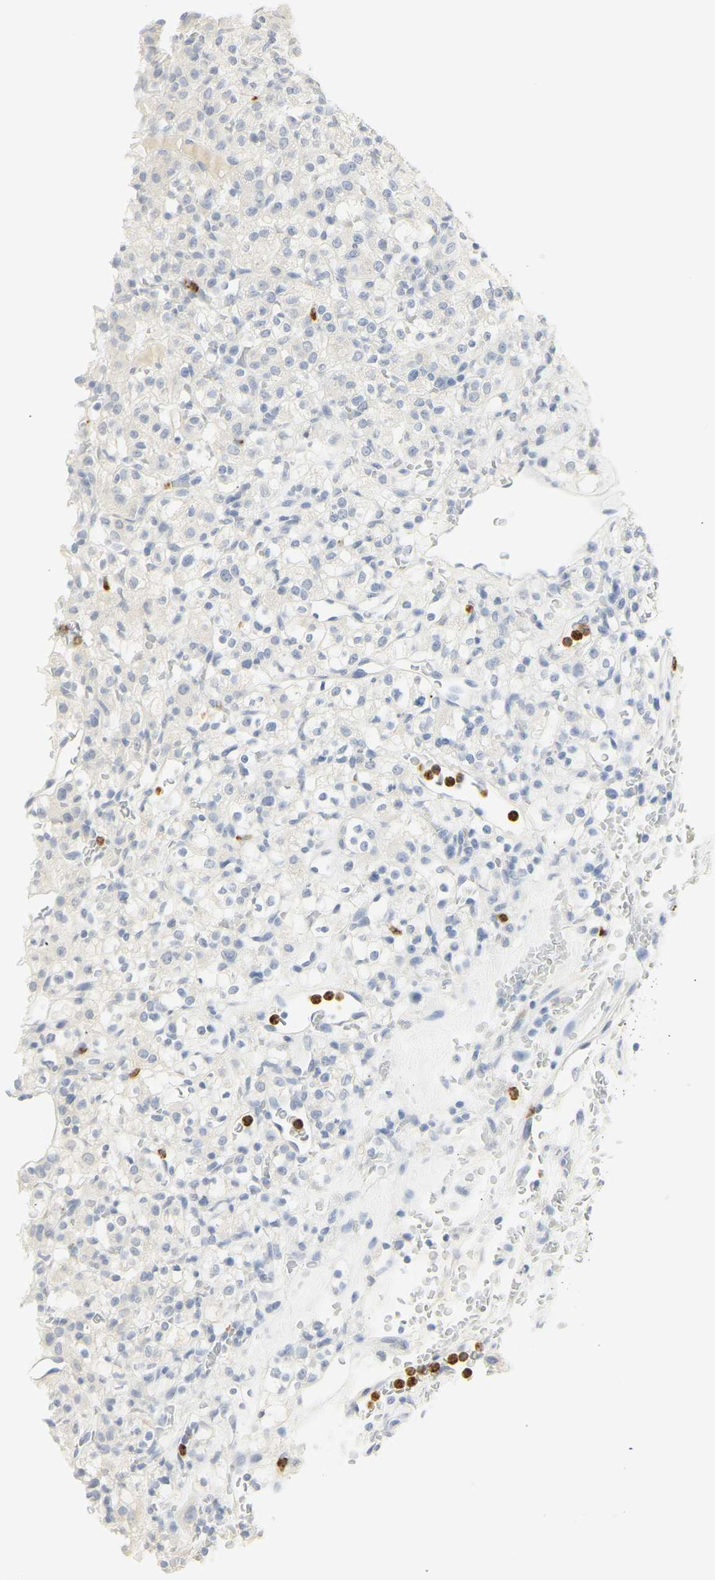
{"staining": {"intensity": "negative", "quantity": "none", "location": "none"}, "tissue": "renal cancer", "cell_type": "Tumor cells", "image_type": "cancer", "snomed": [{"axis": "morphology", "description": "Normal tissue, NOS"}, {"axis": "morphology", "description": "Adenocarcinoma, NOS"}, {"axis": "topography", "description": "Kidney"}], "caption": "The micrograph reveals no staining of tumor cells in adenocarcinoma (renal).", "gene": "MPO", "patient": {"sex": "female", "age": 72}}